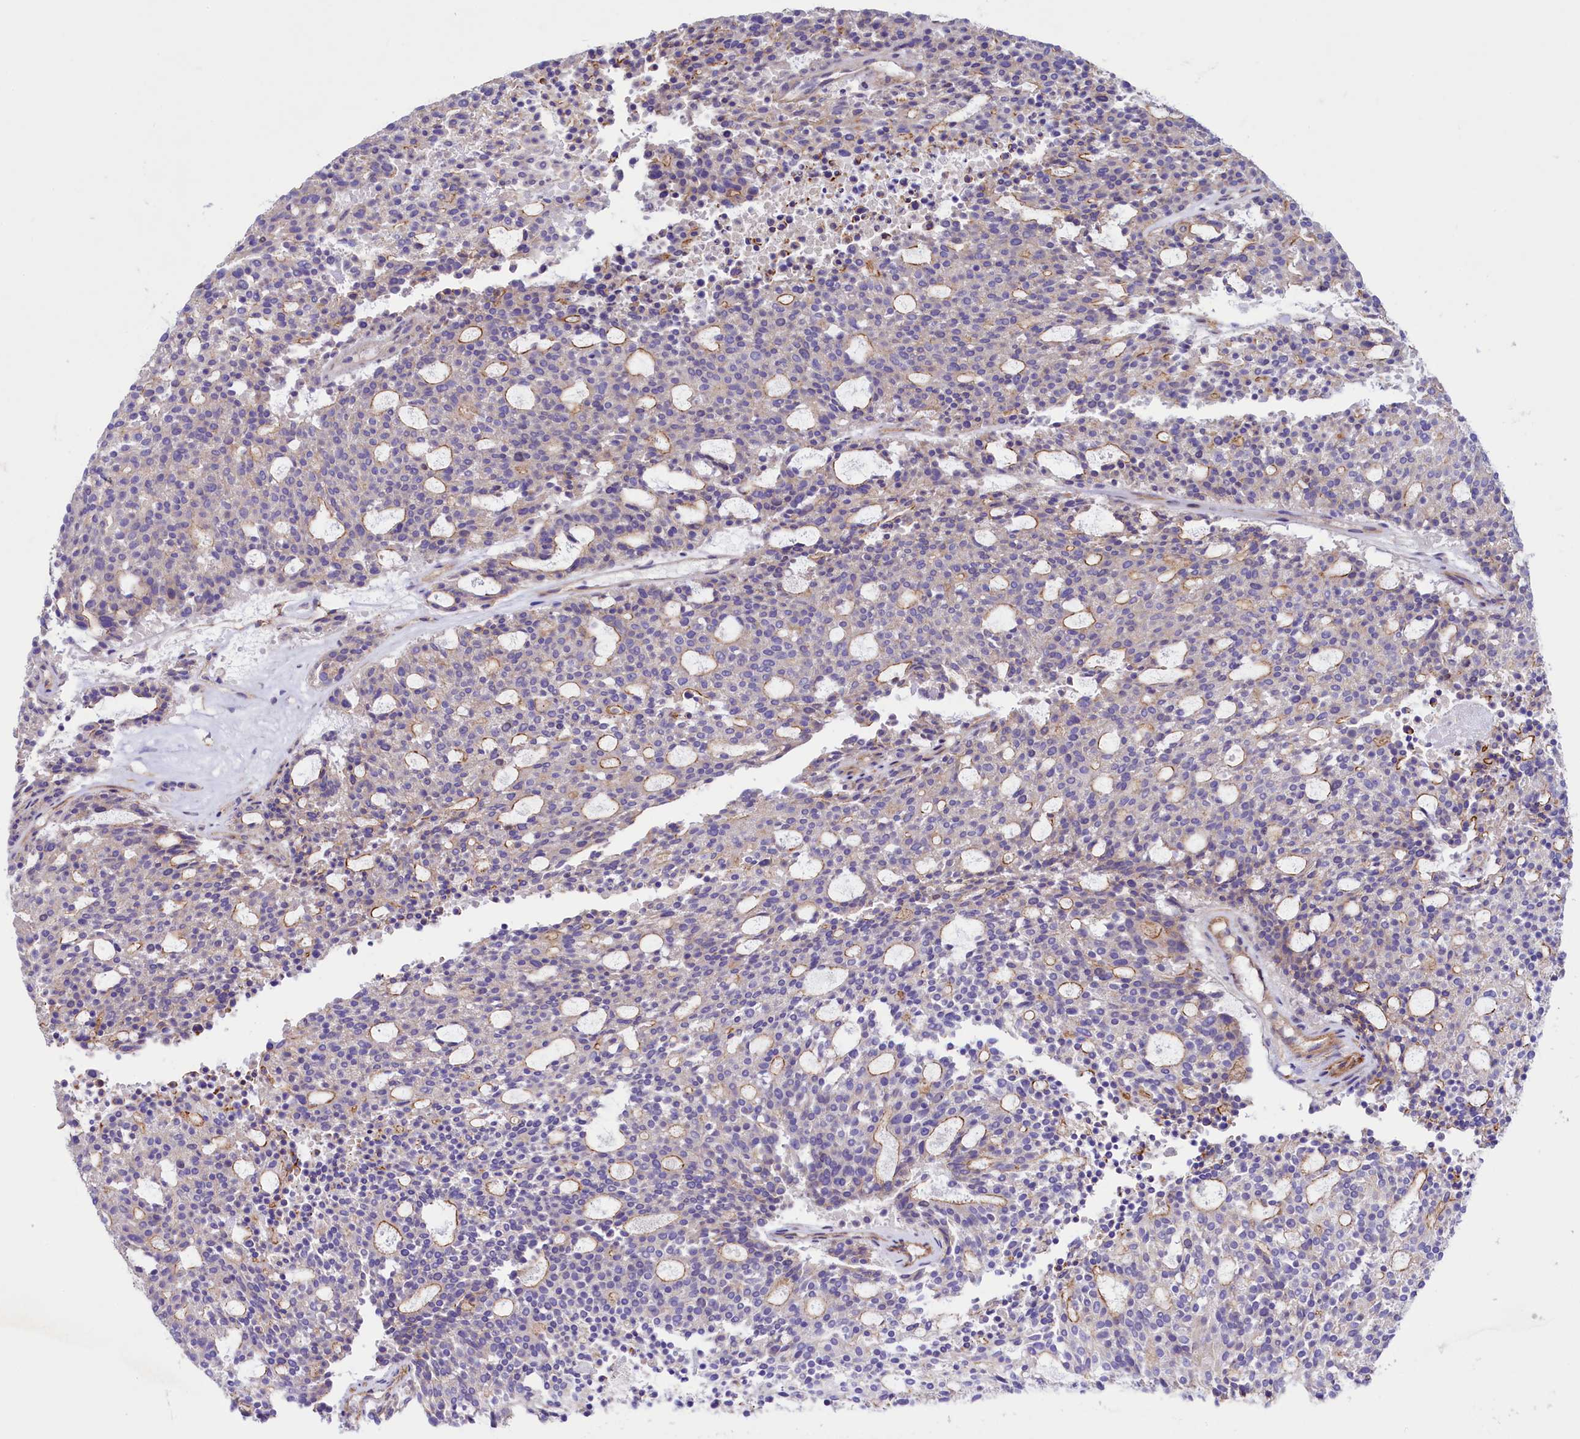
{"staining": {"intensity": "moderate", "quantity": "<25%", "location": "cytoplasmic/membranous"}, "tissue": "carcinoid", "cell_type": "Tumor cells", "image_type": "cancer", "snomed": [{"axis": "morphology", "description": "Carcinoid, malignant, NOS"}, {"axis": "topography", "description": "Pancreas"}], "caption": "Malignant carcinoid was stained to show a protein in brown. There is low levels of moderate cytoplasmic/membranous staining in about <25% of tumor cells.", "gene": "SLF1", "patient": {"sex": "female", "age": 54}}